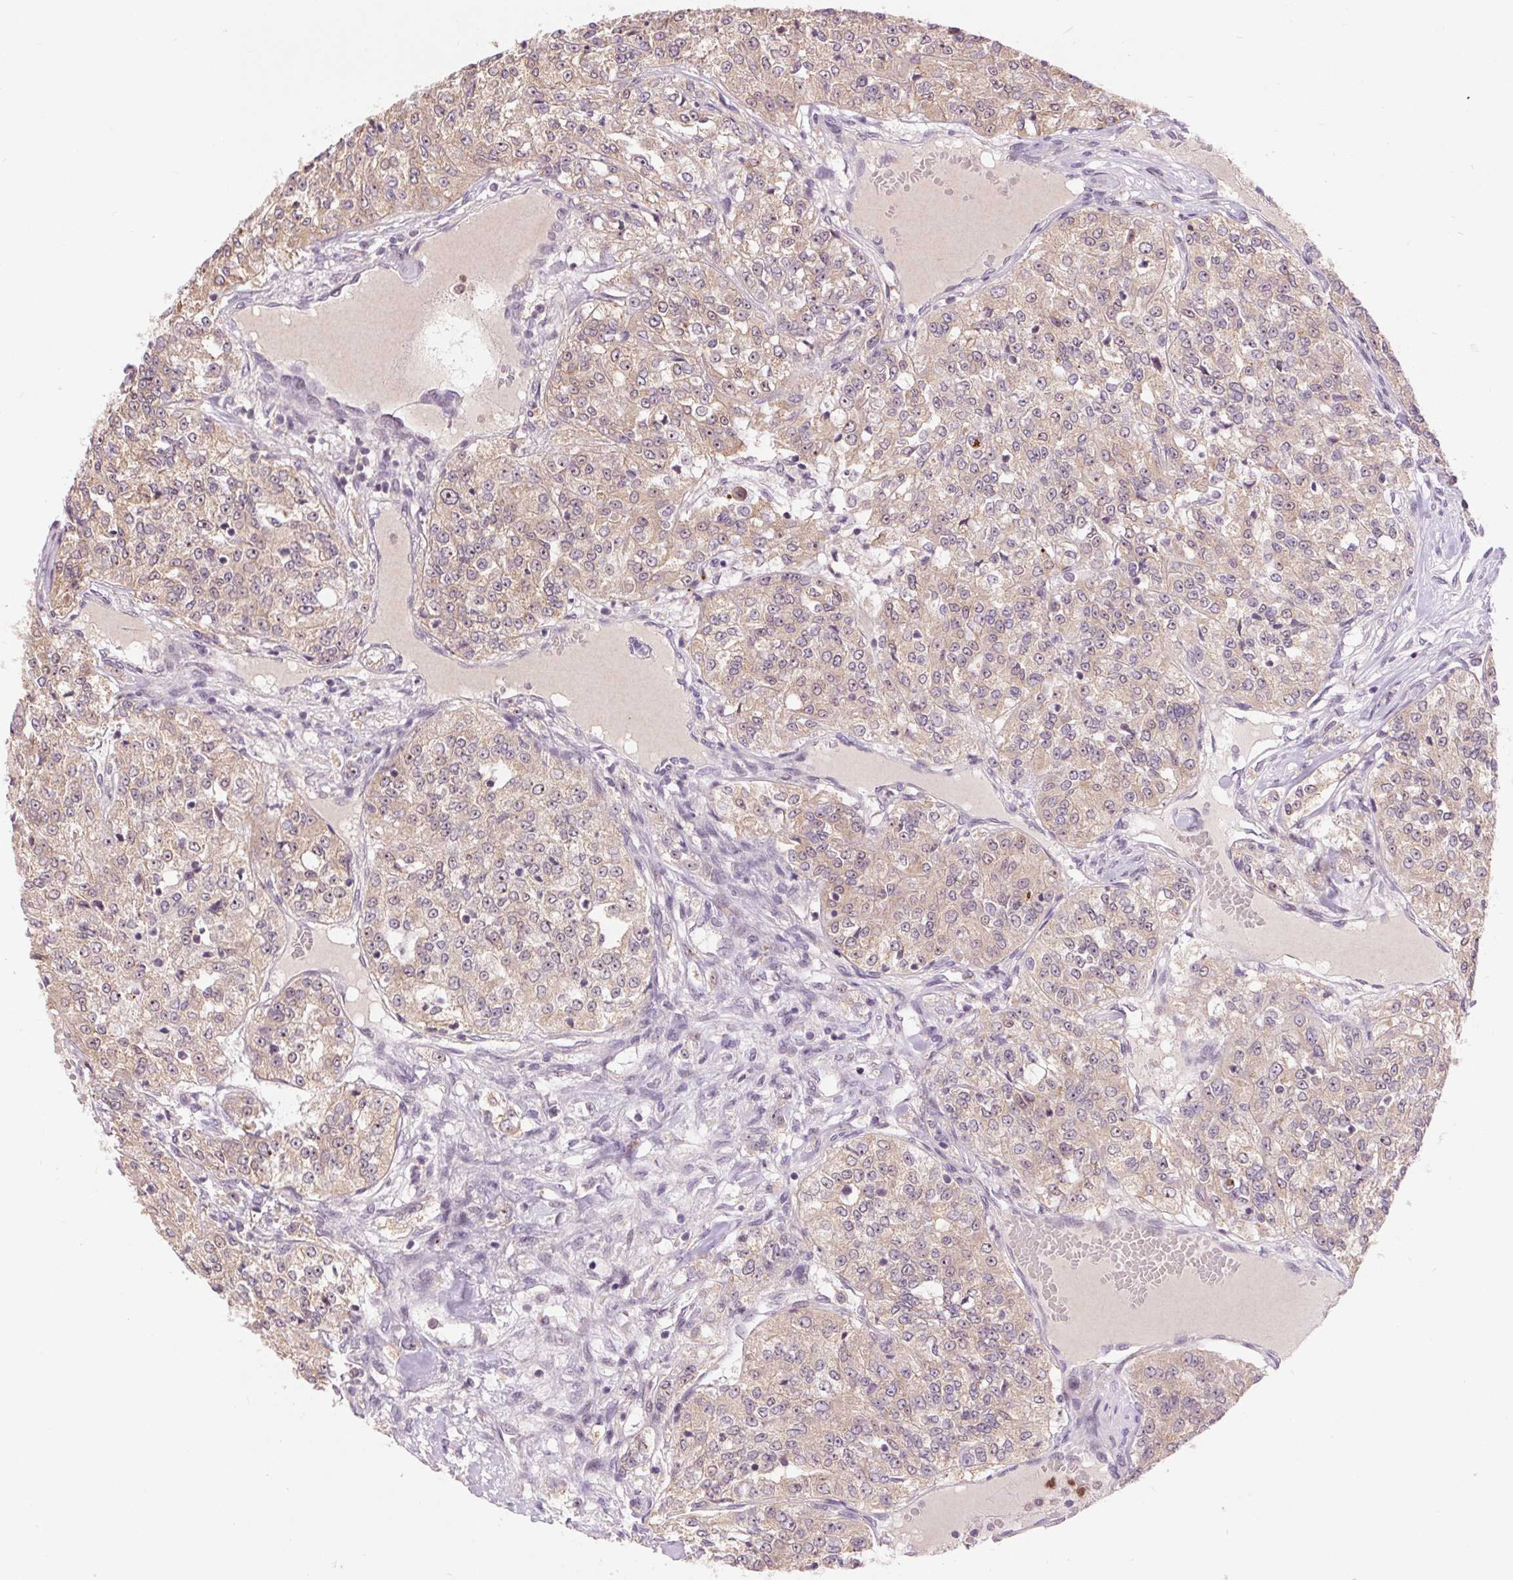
{"staining": {"intensity": "weak", "quantity": "25%-75%", "location": "cytoplasmic/membranous"}, "tissue": "renal cancer", "cell_type": "Tumor cells", "image_type": "cancer", "snomed": [{"axis": "morphology", "description": "Adenocarcinoma, NOS"}, {"axis": "topography", "description": "Kidney"}], "caption": "A brown stain highlights weak cytoplasmic/membranous expression of a protein in renal cancer (adenocarcinoma) tumor cells.", "gene": "RANBP3L", "patient": {"sex": "female", "age": 63}}